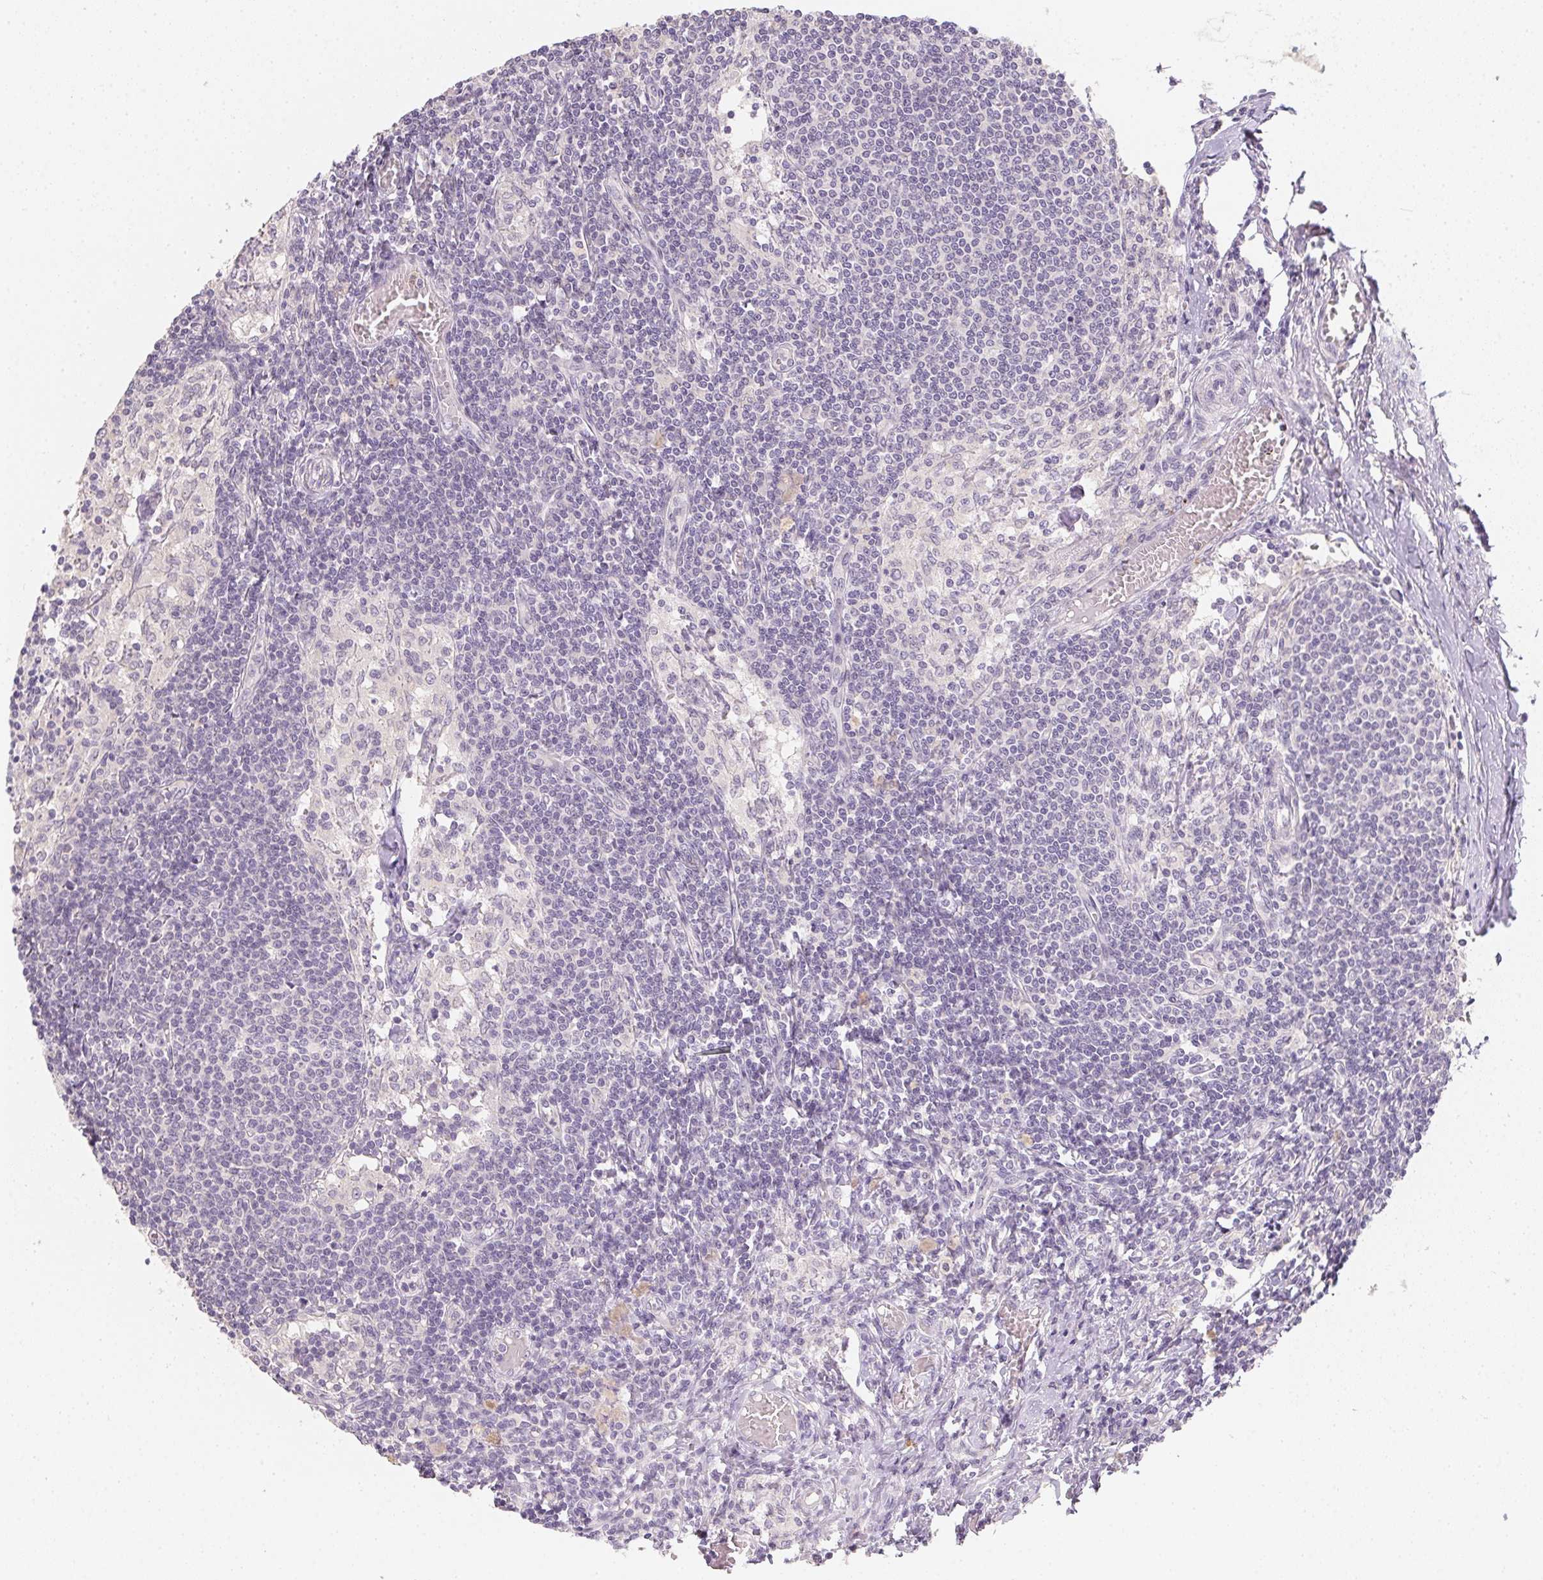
{"staining": {"intensity": "negative", "quantity": "none", "location": "none"}, "tissue": "lymph node", "cell_type": "Germinal center cells", "image_type": "normal", "snomed": [{"axis": "morphology", "description": "Normal tissue, NOS"}, {"axis": "topography", "description": "Lymph node"}], "caption": "Immunohistochemistry photomicrograph of benign lymph node: lymph node stained with DAB displays no significant protein staining in germinal center cells.", "gene": "ZBBX", "patient": {"sex": "female", "age": 69}}